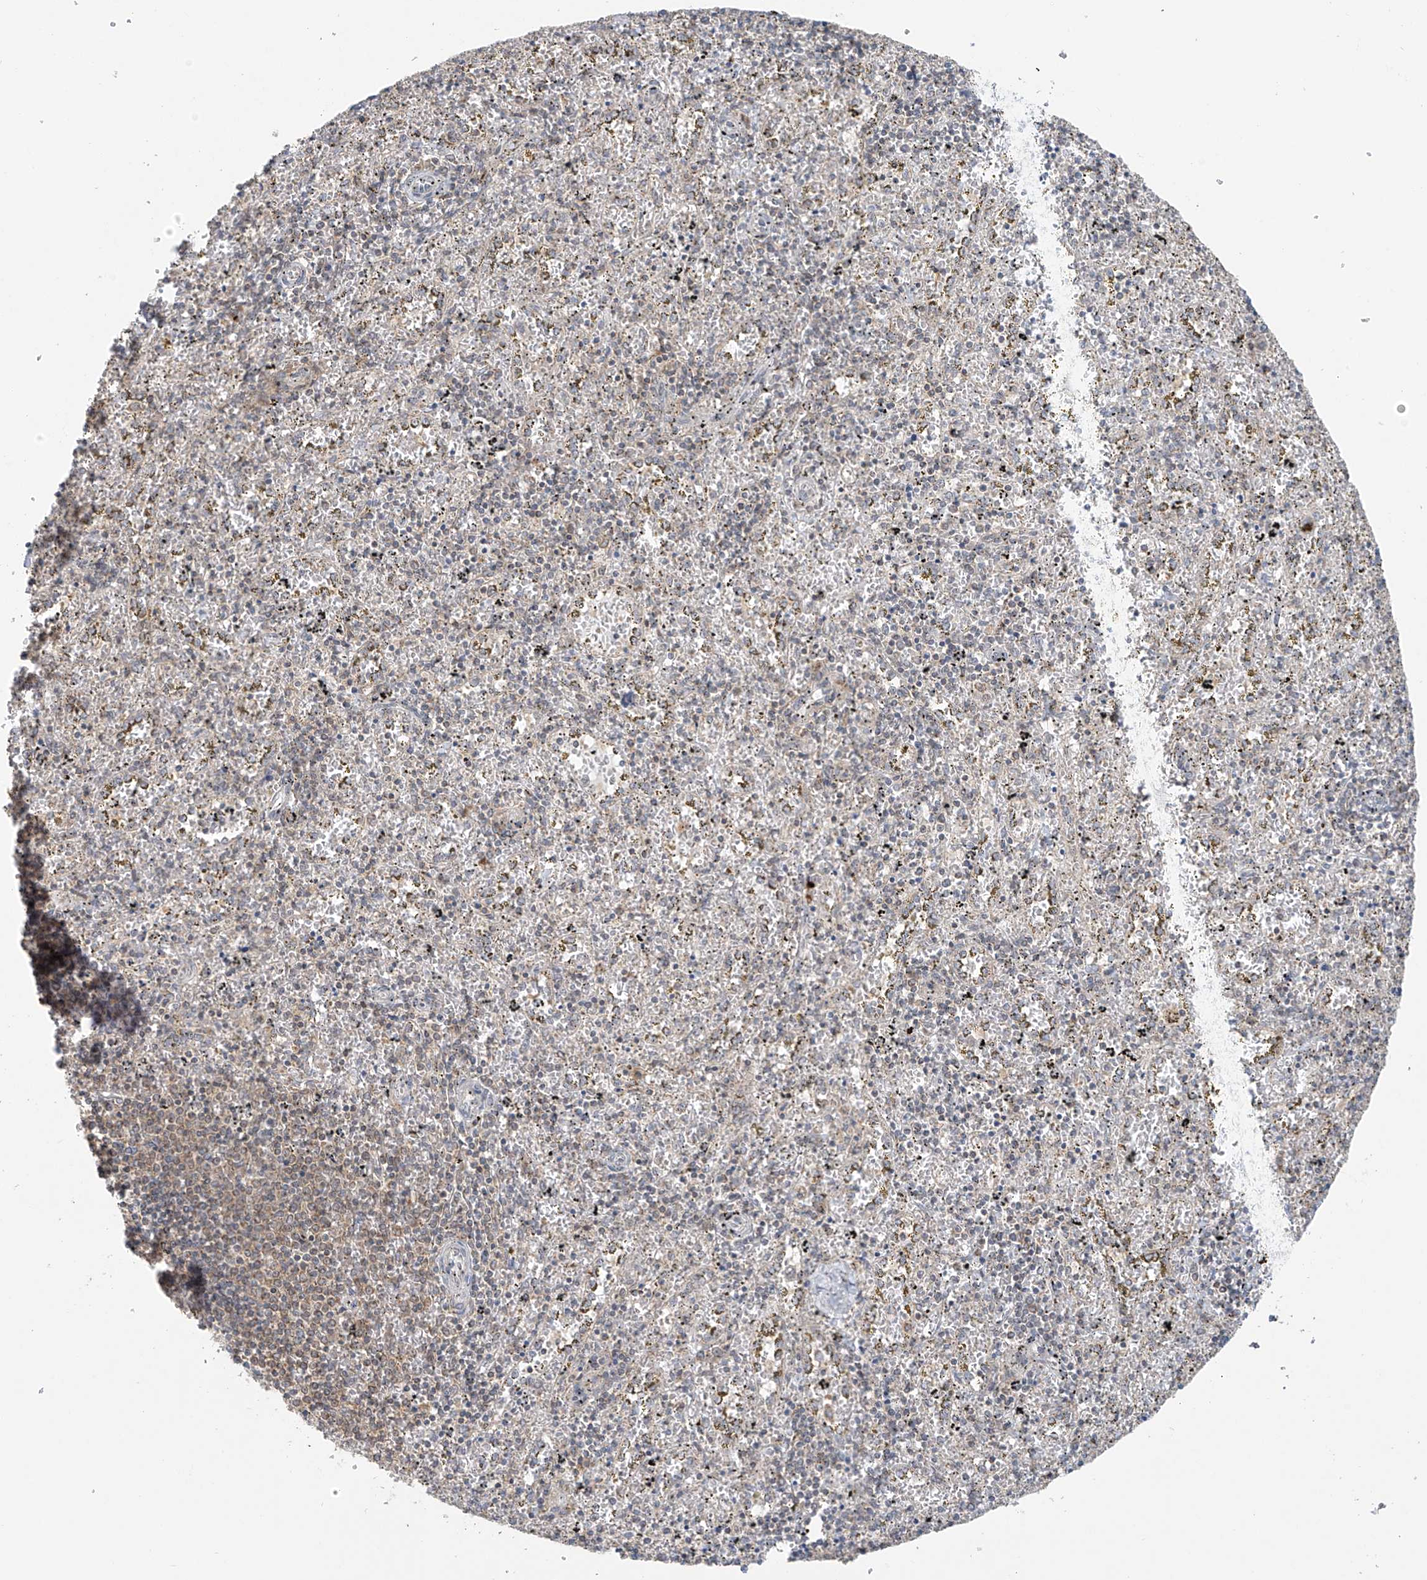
{"staining": {"intensity": "negative", "quantity": "none", "location": "none"}, "tissue": "spleen", "cell_type": "Cells in red pulp", "image_type": "normal", "snomed": [{"axis": "morphology", "description": "Normal tissue, NOS"}, {"axis": "topography", "description": "Spleen"}], "caption": "Cells in red pulp show no significant protein positivity in benign spleen. (DAB (3,3'-diaminobenzidine) IHC visualized using brightfield microscopy, high magnification).", "gene": "HDDC2", "patient": {"sex": "male", "age": 11}}